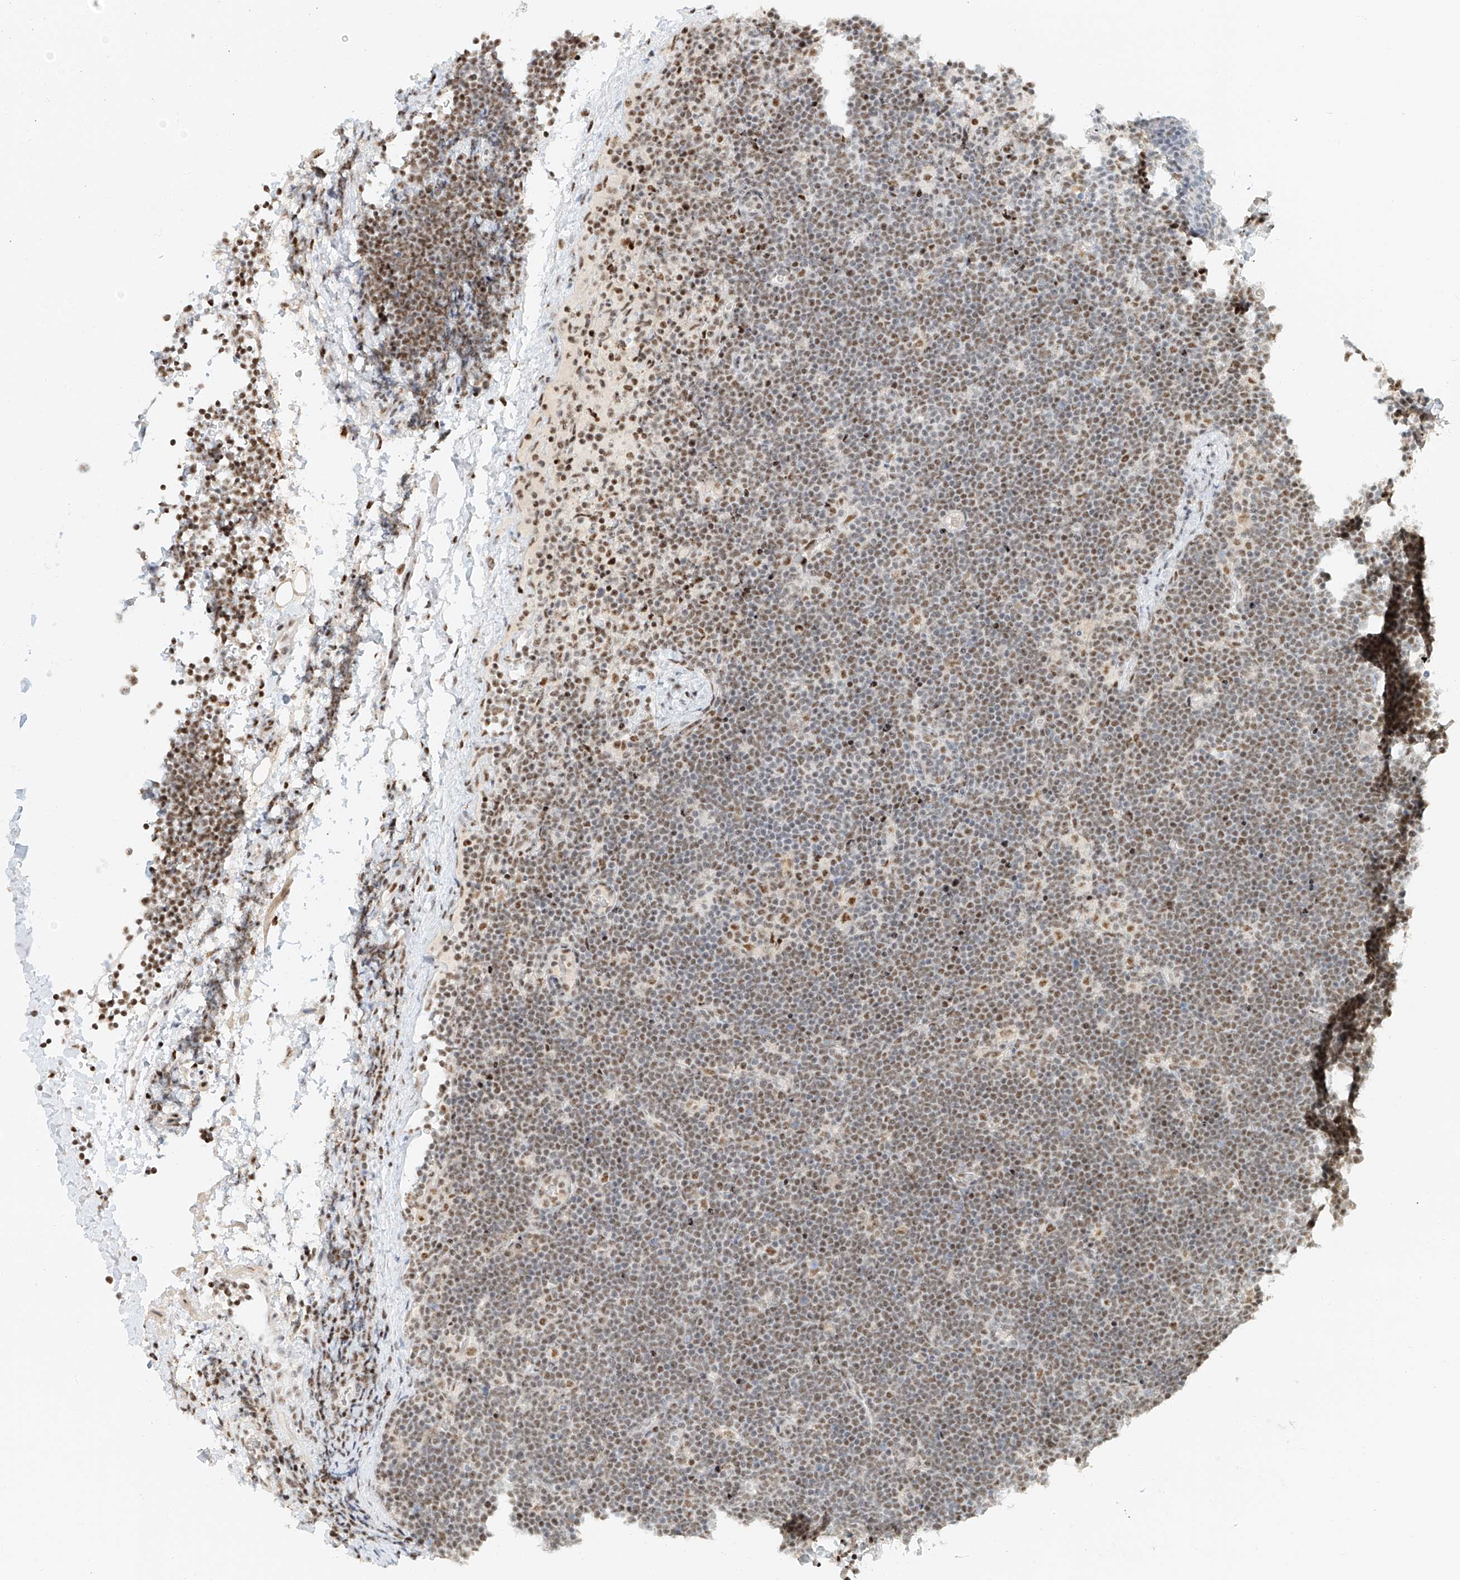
{"staining": {"intensity": "moderate", "quantity": "25%-75%", "location": "nuclear"}, "tissue": "lymphoma", "cell_type": "Tumor cells", "image_type": "cancer", "snomed": [{"axis": "morphology", "description": "Malignant lymphoma, non-Hodgkin's type, High grade"}, {"axis": "topography", "description": "Lymph node"}], "caption": "Brown immunohistochemical staining in human malignant lymphoma, non-Hodgkin's type (high-grade) reveals moderate nuclear expression in approximately 25%-75% of tumor cells.", "gene": "CXorf58", "patient": {"sex": "male", "age": 13}}